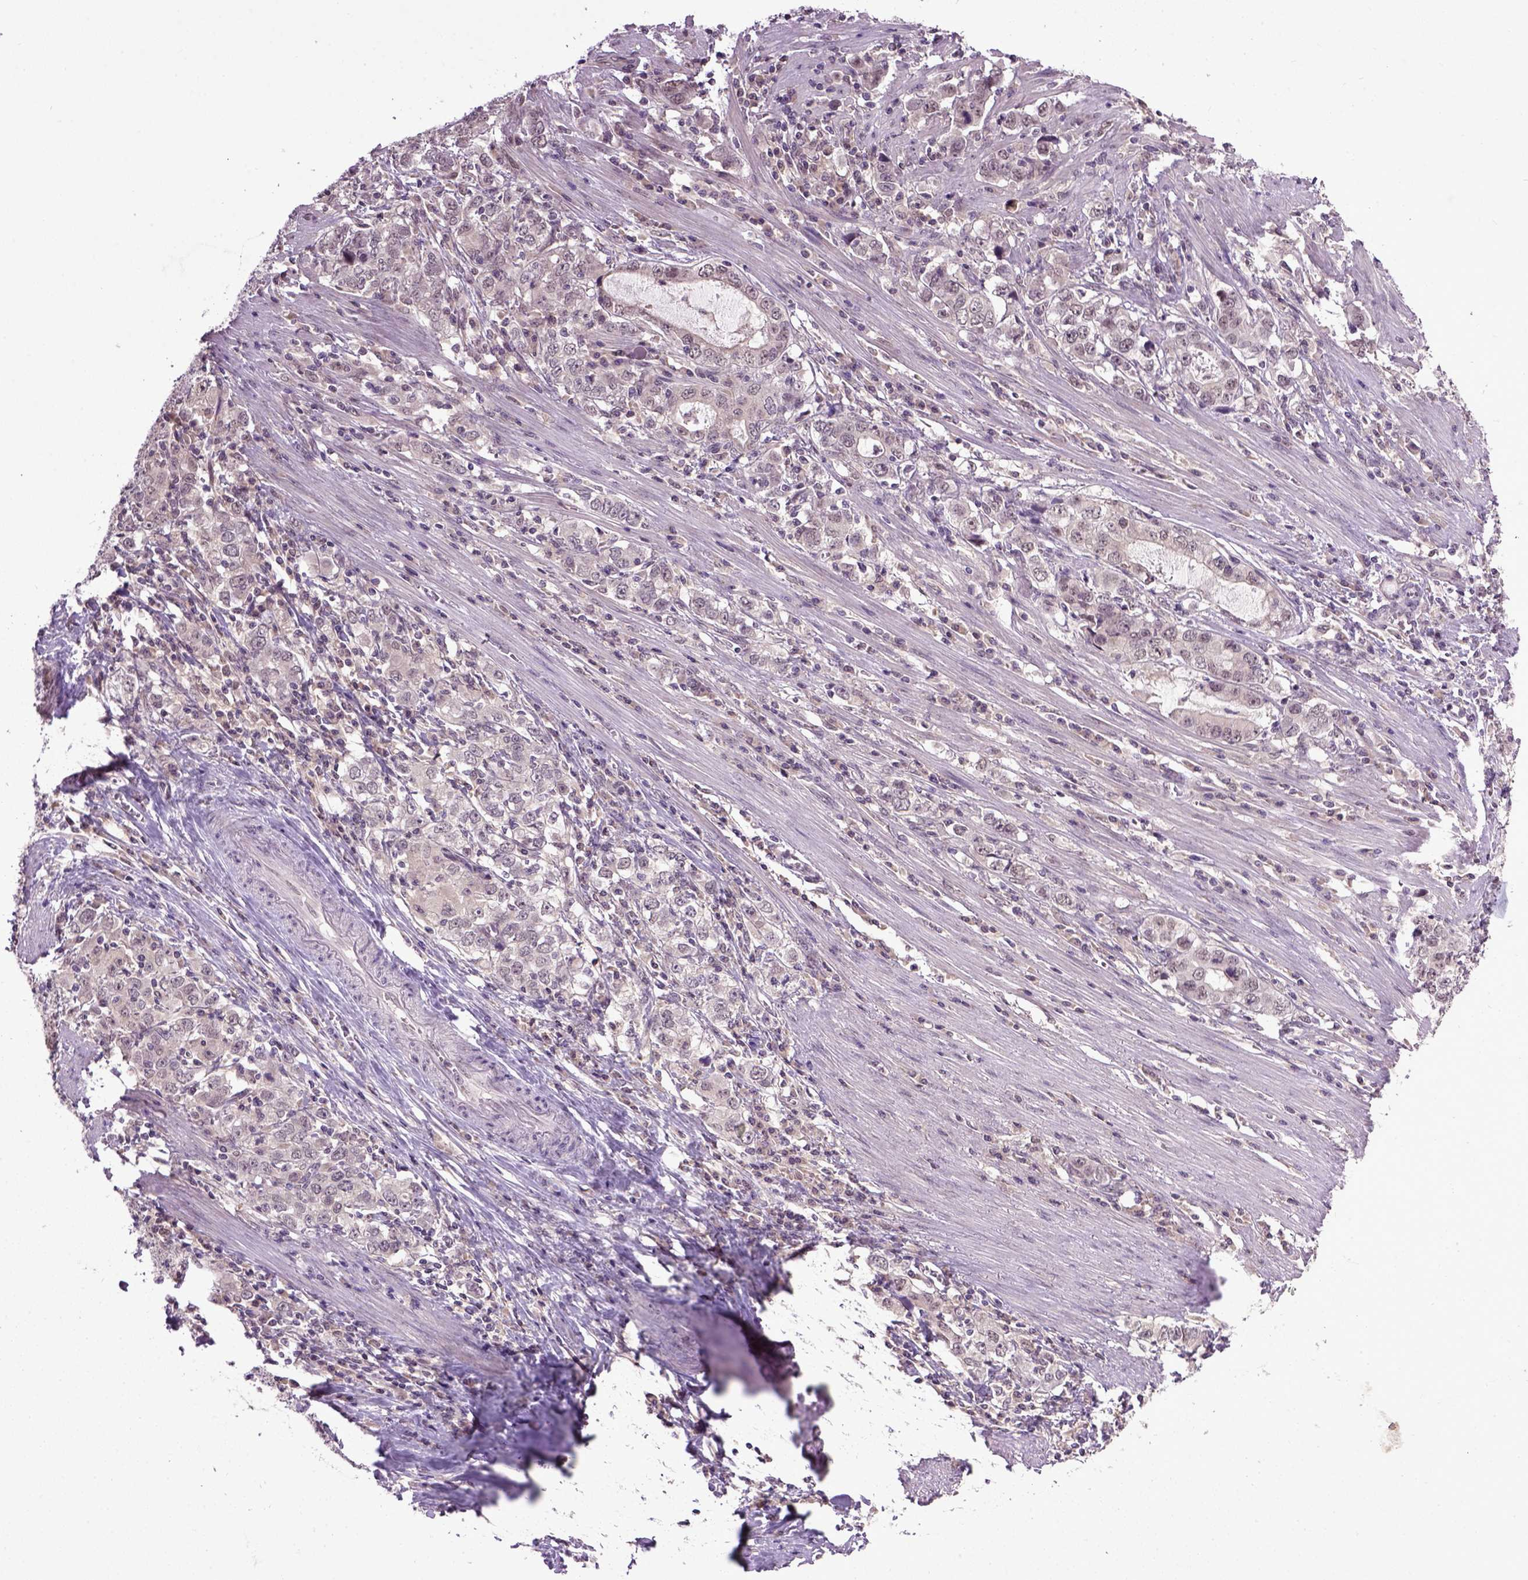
{"staining": {"intensity": "negative", "quantity": "none", "location": "none"}, "tissue": "stomach cancer", "cell_type": "Tumor cells", "image_type": "cancer", "snomed": [{"axis": "morphology", "description": "Adenocarcinoma, NOS"}, {"axis": "topography", "description": "Stomach, lower"}], "caption": "A histopathology image of stomach cancer (adenocarcinoma) stained for a protein shows no brown staining in tumor cells.", "gene": "RAB43", "patient": {"sex": "female", "age": 72}}